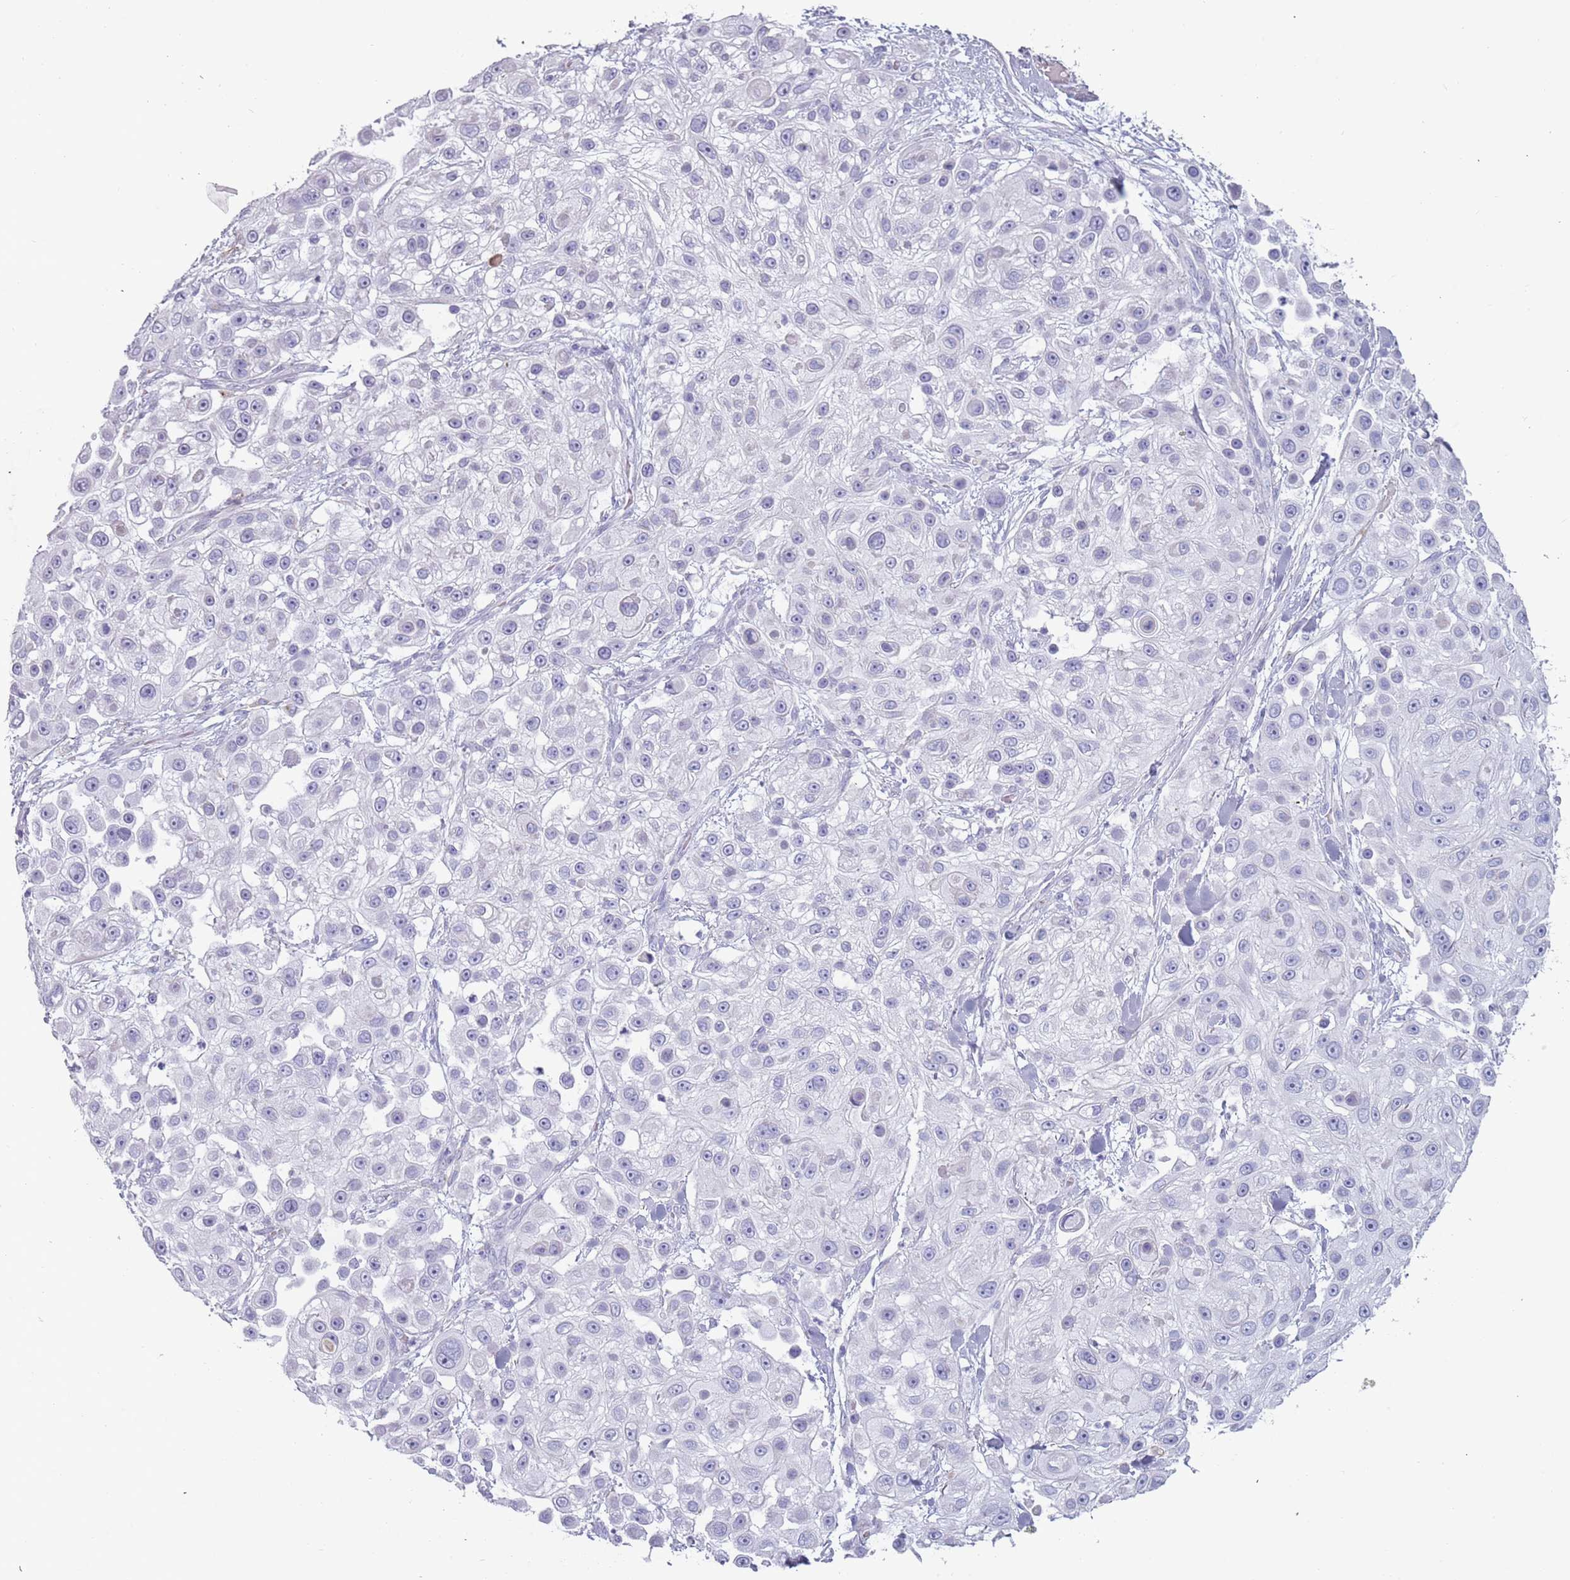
{"staining": {"intensity": "negative", "quantity": "none", "location": "none"}, "tissue": "skin cancer", "cell_type": "Tumor cells", "image_type": "cancer", "snomed": [{"axis": "morphology", "description": "Squamous cell carcinoma, NOS"}, {"axis": "topography", "description": "Skin"}], "caption": "Immunohistochemistry (IHC) histopathology image of neoplastic tissue: human skin cancer (squamous cell carcinoma) stained with DAB (3,3'-diaminobenzidine) reveals no significant protein positivity in tumor cells. Nuclei are stained in blue.", "gene": "COLEC12", "patient": {"sex": "male", "age": 67}}